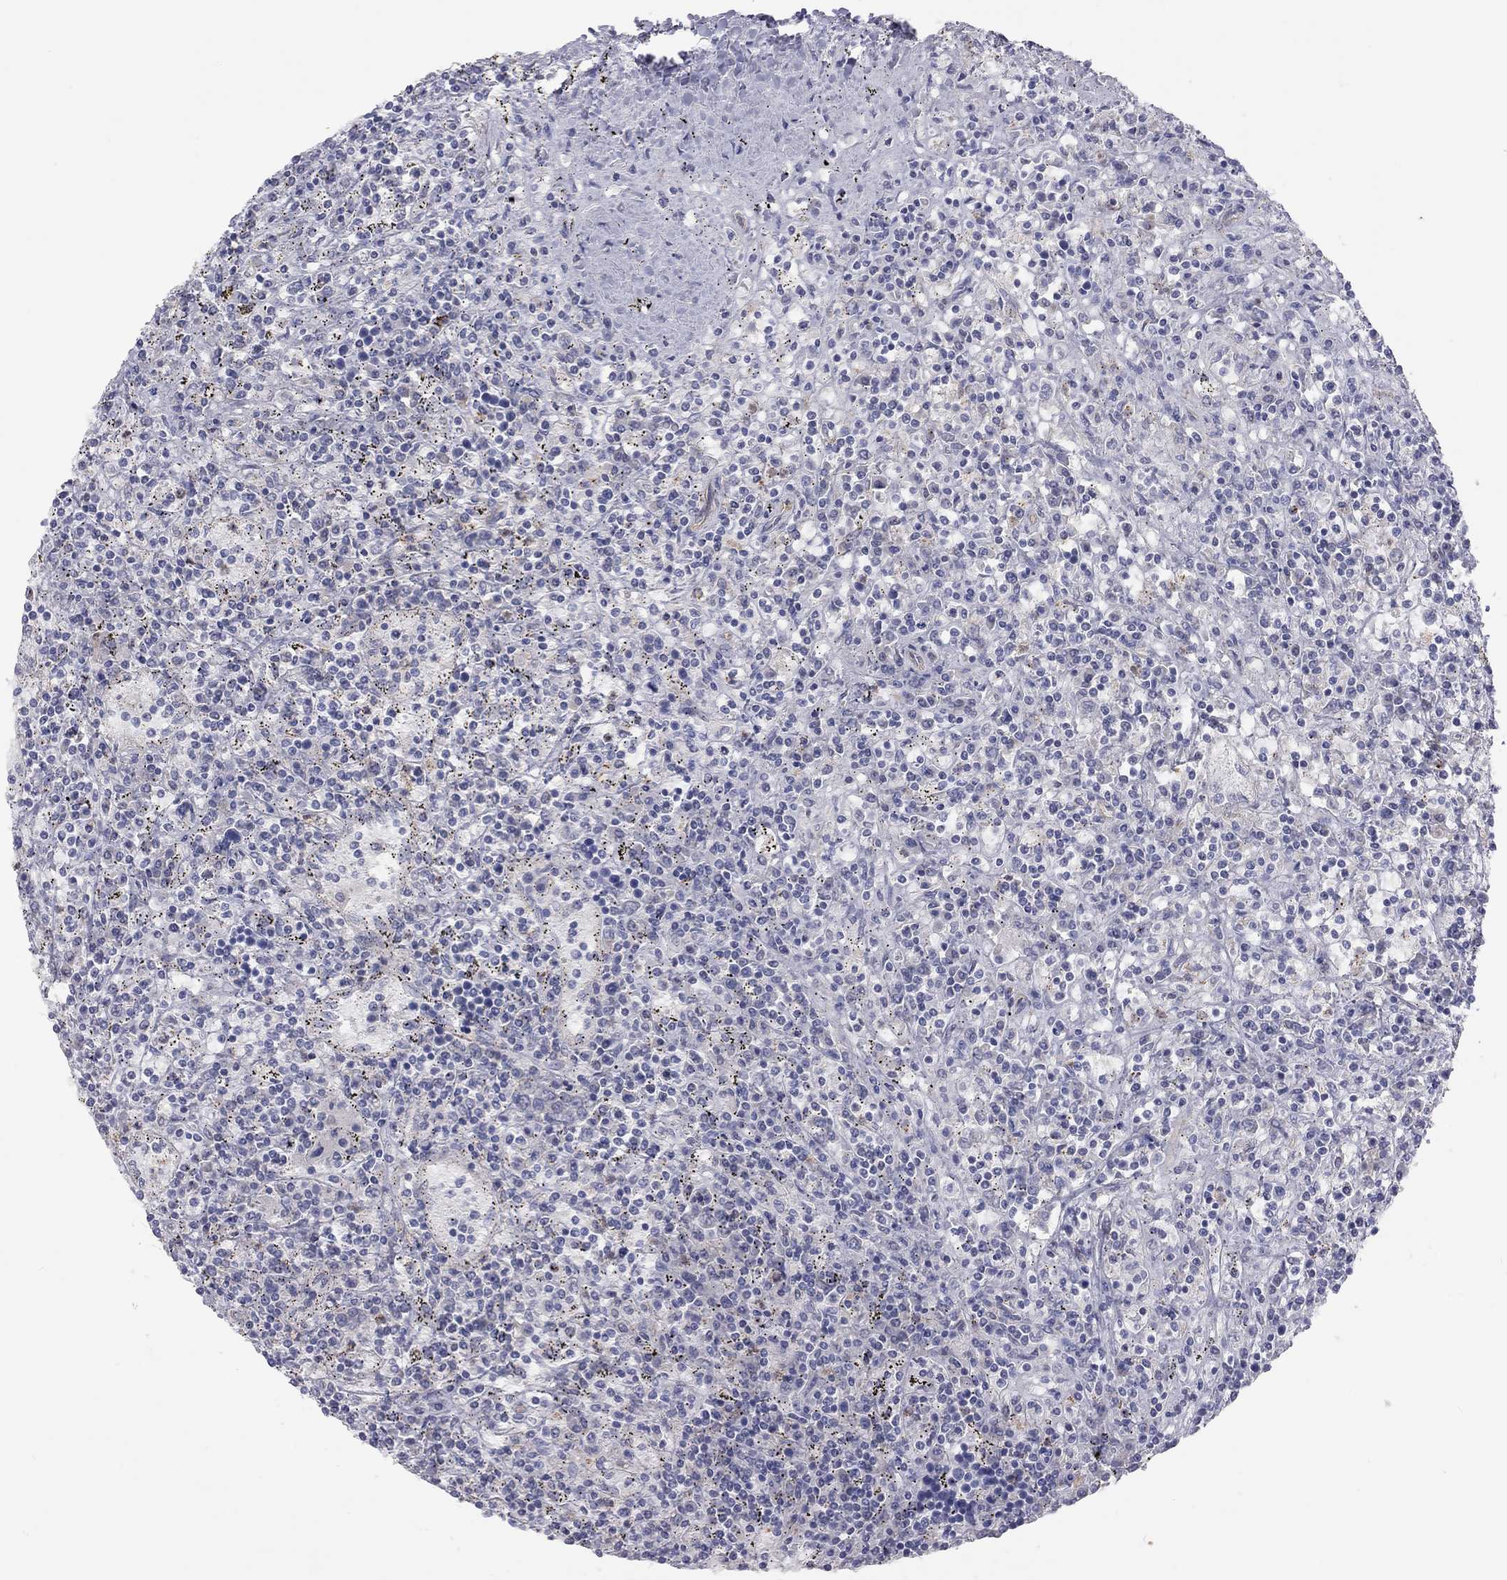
{"staining": {"intensity": "negative", "quantity": "none", "location": "none"}, "tissue": "lymphoma", "cell_type": "Tumor cells", "image_type": "cancer", "snomed": [{"axis": "morphology", "description": "Malignant lymphoma, non-Hodgkin's type, Low grade"}, {"axis": "topography", "description": "Spleen"}], "caption": "This image is of lymphoma stained with immunohistochemistry (IHC) to label a protein in brown with the nuclei are counter-stained blue. There is no positivity in tumor cells. (Brightfield microscopy of DAB immunohistochemistry (IHC) at high magnification).", "gene": "GPRC5B", "patient": {"sex": "male", "age": 62}}